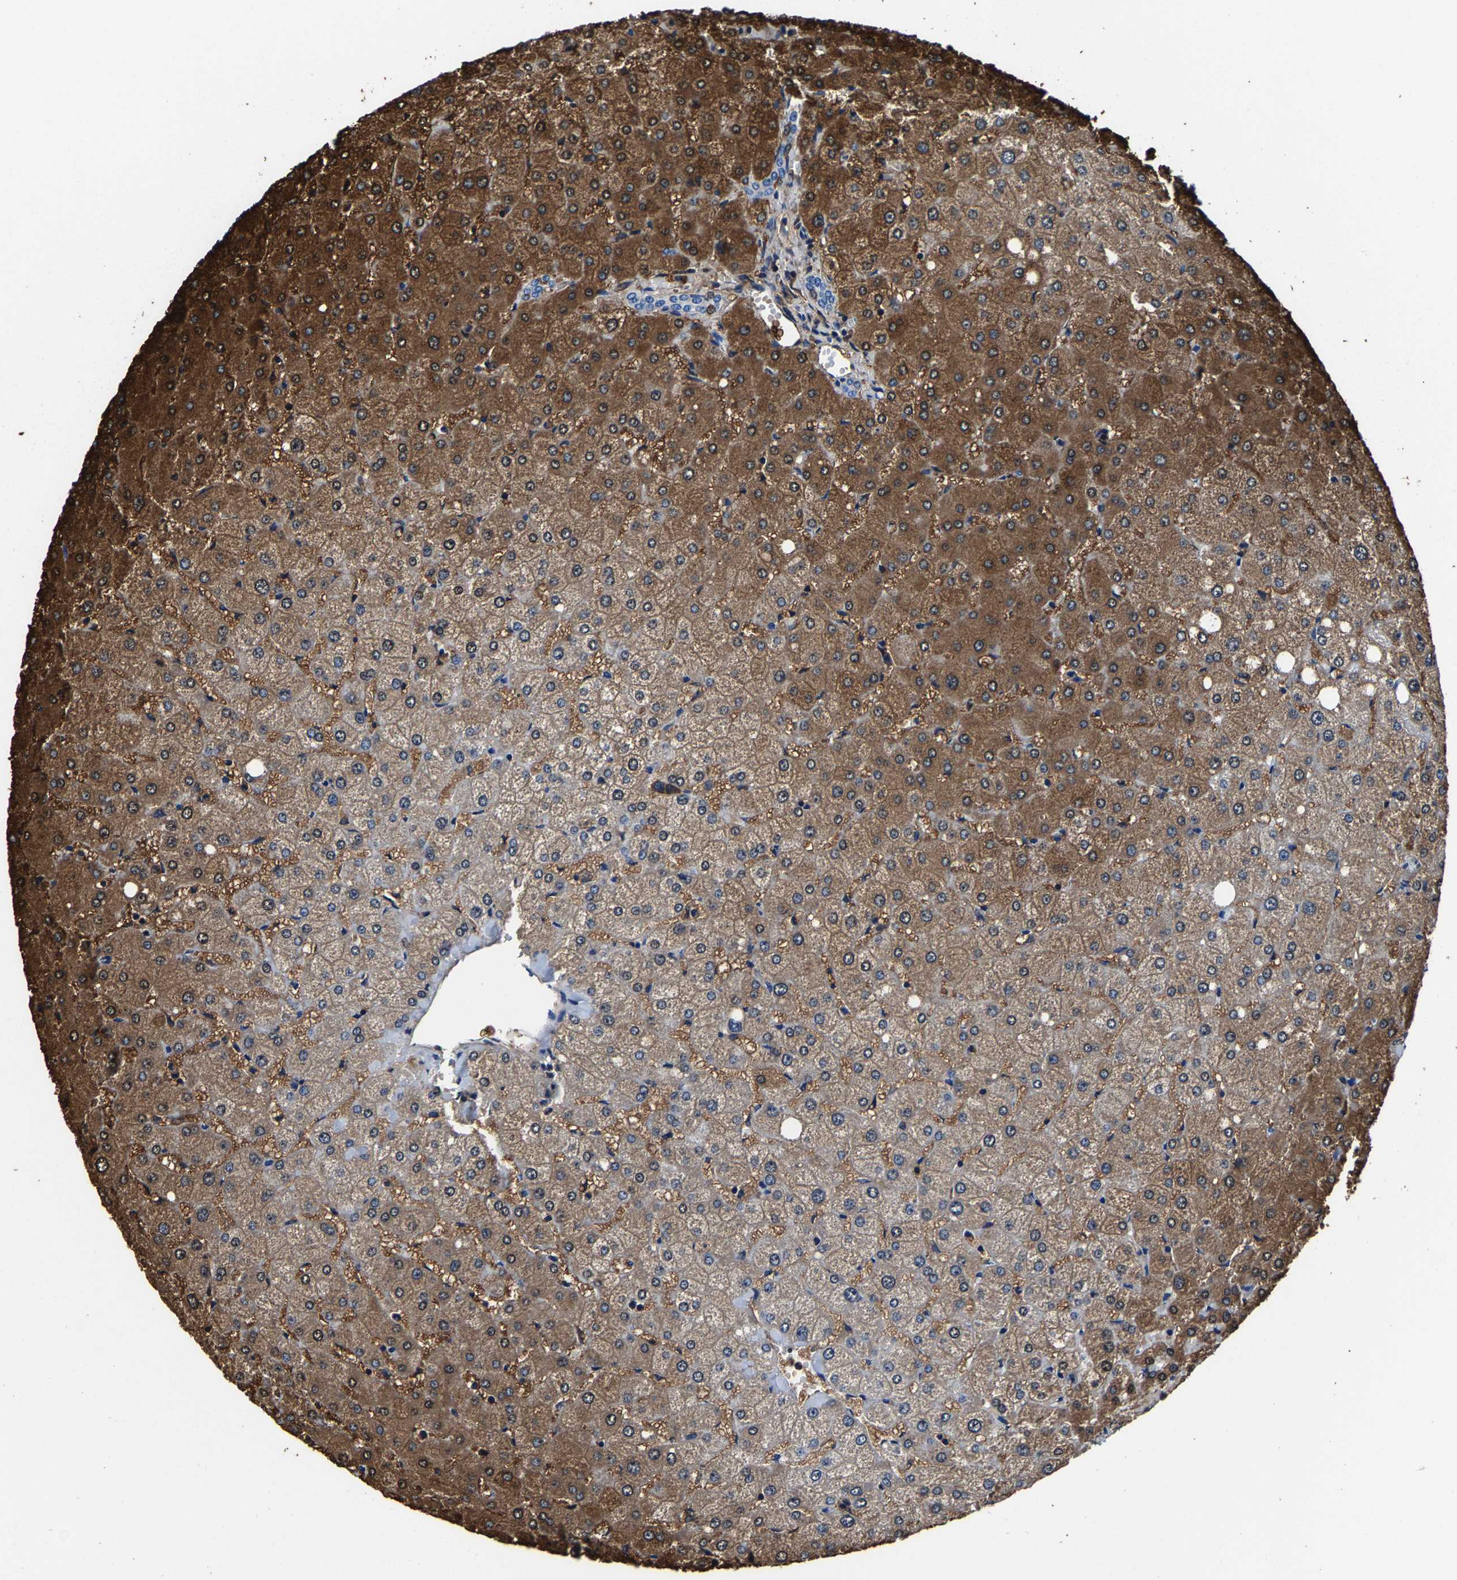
{"staining": {"intensity": "negative", "quantity": "none", "location": "none"}, "tissue": "liver", "cell_type": "Cholangiocytes", "image_type": "normal", "snomed": [{"axis": "morphology", "description": "Normal tissue, NOS"}, {"axis": "topography", "description": "Liver"}], "caption": "The histopathology image reveals no staining of cholangiocytes in unremarkable liver.", "gene": "ALDOB", "patient": {"sex": "female", "age": 54}}